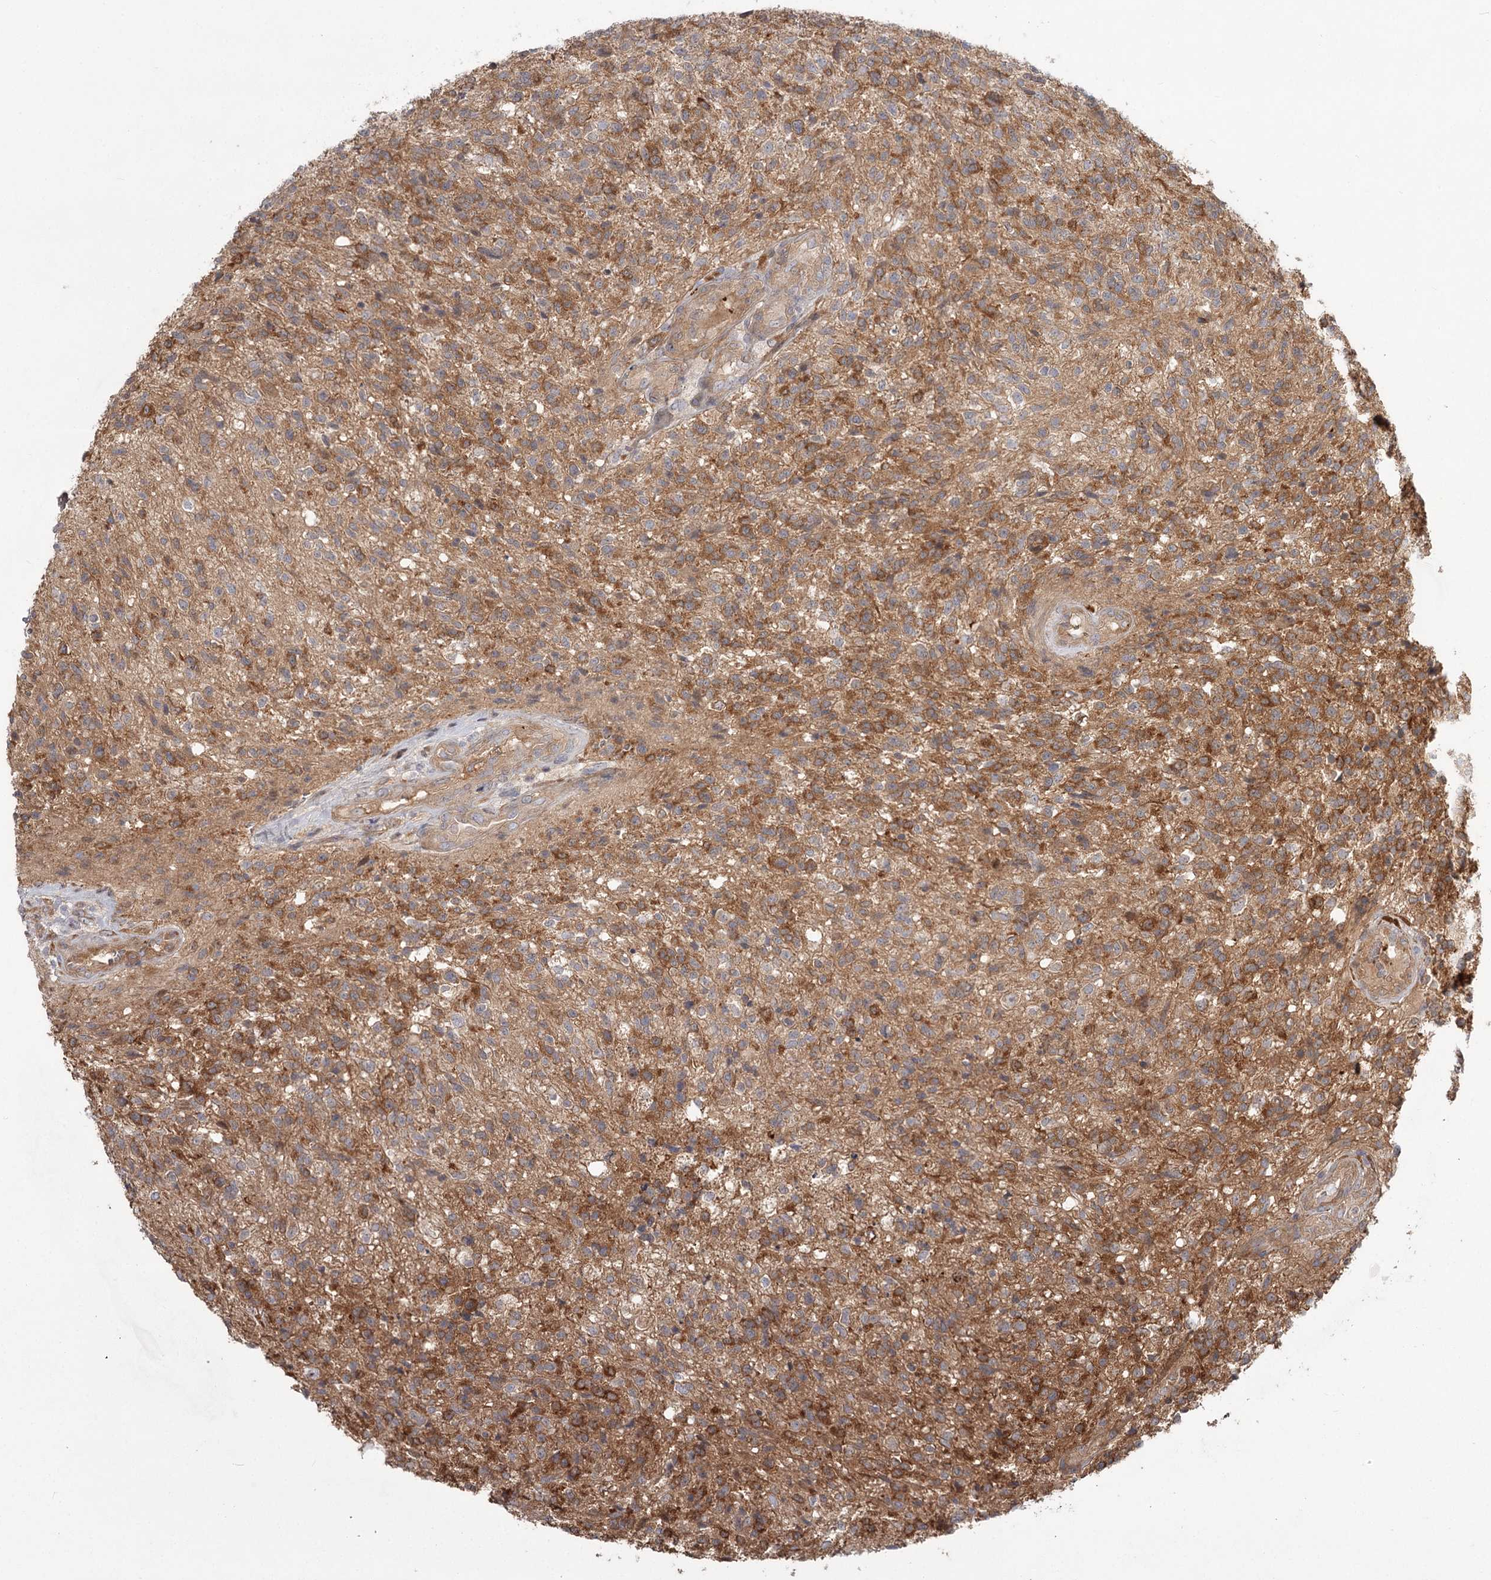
{"staining": {"intensity": "moderate", "quantity": "25%-75%", "location": "cytoplasmic/membranous"}, "tissue": "glioma", "cell_type": "Tumor cells", "image_type": "cancer", "snomed": [{"axis": "morphology", "description": "Glioma, malignant, High grade"}, {"axis": "topography", "description": "Brain"}], "caption": "Immunohistochemistry (IHC) micrograph of glioma stained for a protein (brown), which reveals medium levels of moderate cytoplasmic/membranous staining in about 25%-75% of tumor cells.", "gene": "CCNG2", "patient": {"sex": "male", "age": 56}}